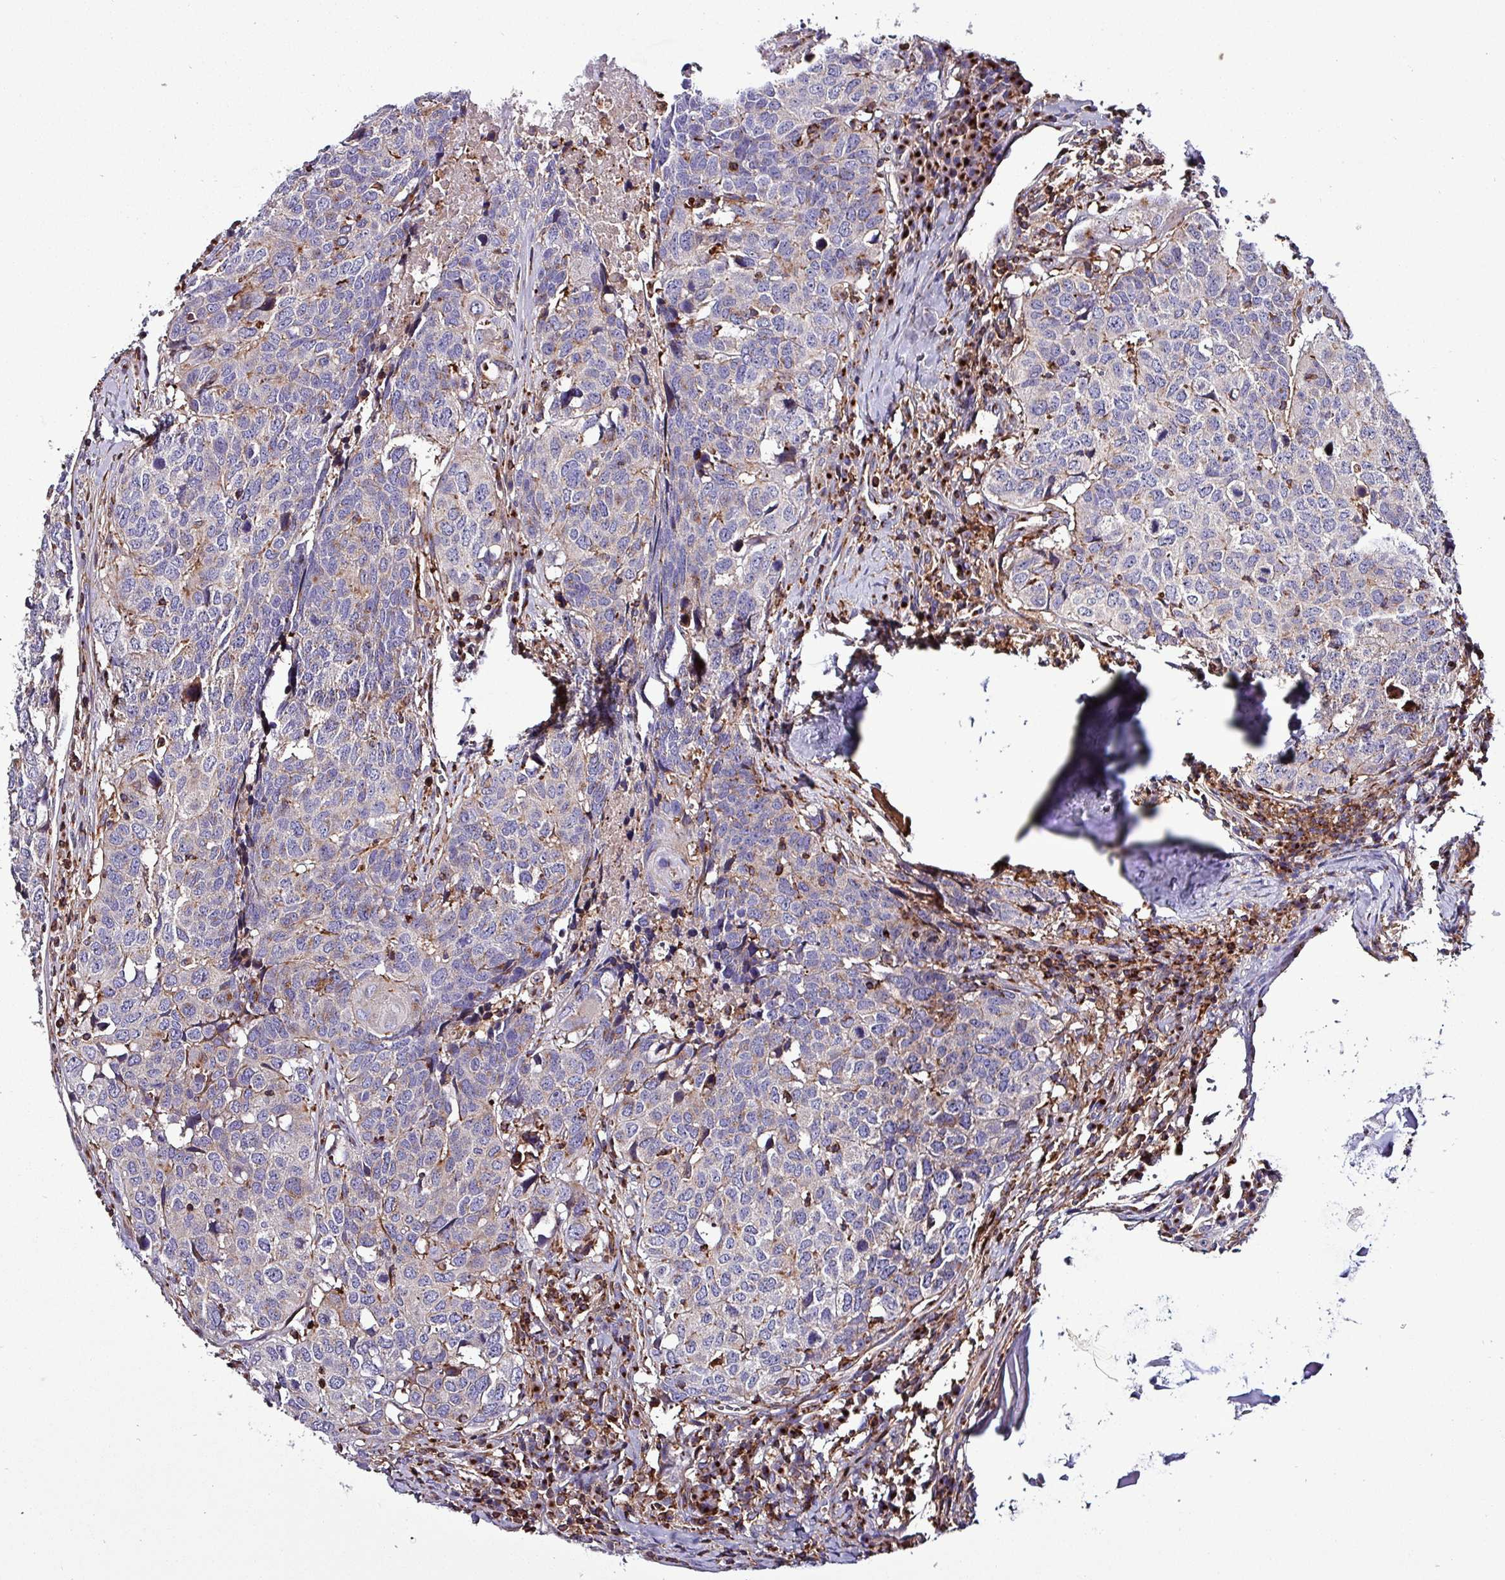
{"staining": {"intensity": "negative", "quantity": "none", "location": "none"}, "tissue": "head and neck cancer", "cell_type": "Tumor cells", "image_type": "cancer", "snomed": [{"axis": "morphology", "description": "Normal tissue, NOS"}, {"axis": "morphology", "description": "Squamous cell carcinoma, NOS"}, {"axis": "topography", "description": "Skeletal muscle"}, {"axis": "topography", "description": "Vascular tissue"}, {"axis": "topography", "description": "Peripheral nerve tissue"}, {"axis": "topography", "description": "Head-Neck"}], "caption": "Immunohistochemistry (IHC) histopathology image of neoplastic tissue: human head and neck cancer stained with DAB reveals no significant protein positivity in tumor cells. (DAB immunohistochemistry, high magnification).", "gene": "VAMP4", "patient": {"sex": "male", "age": 66}}